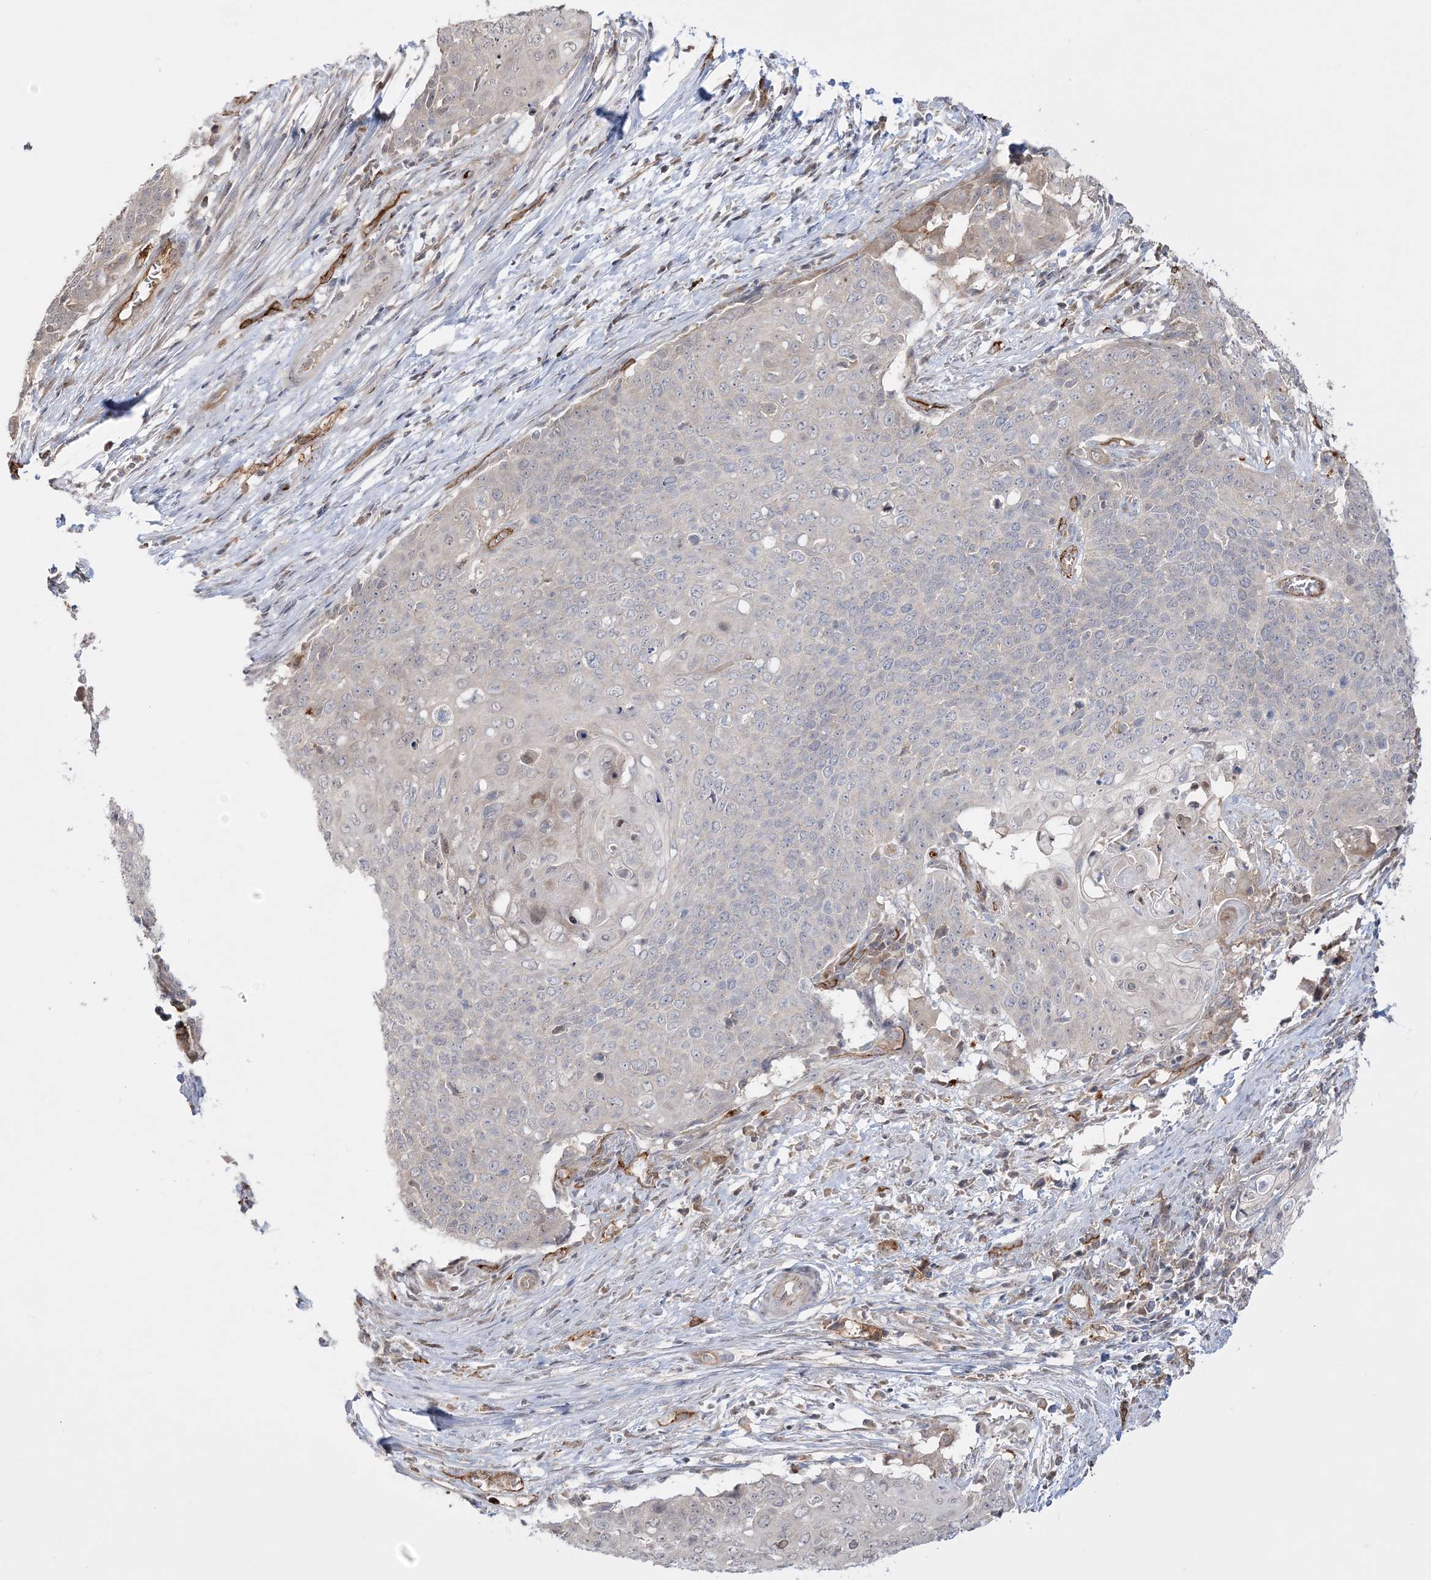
{"staining": {"intensity": "negative", "quantity": "none", "location": "none"}, "tissue": "cervical cancer", "cell_type": "Tumor cells", "image_type": "cancer", "snomed": [{"axis": "morphology", "description": "Squamous cell carcinoma, NOS"}, {"axis": "topography", "description": "Cervix"}], "caption": "The micrograph displays no staining of tumor cells in cervical cancer (squamous cell carcinoma). The staining is performed using DAB brown chromogen with nuclei counter-stained in using hematoxylin.", "gene": "FARSB", "patient": {"sex": "female", "age": 39}}